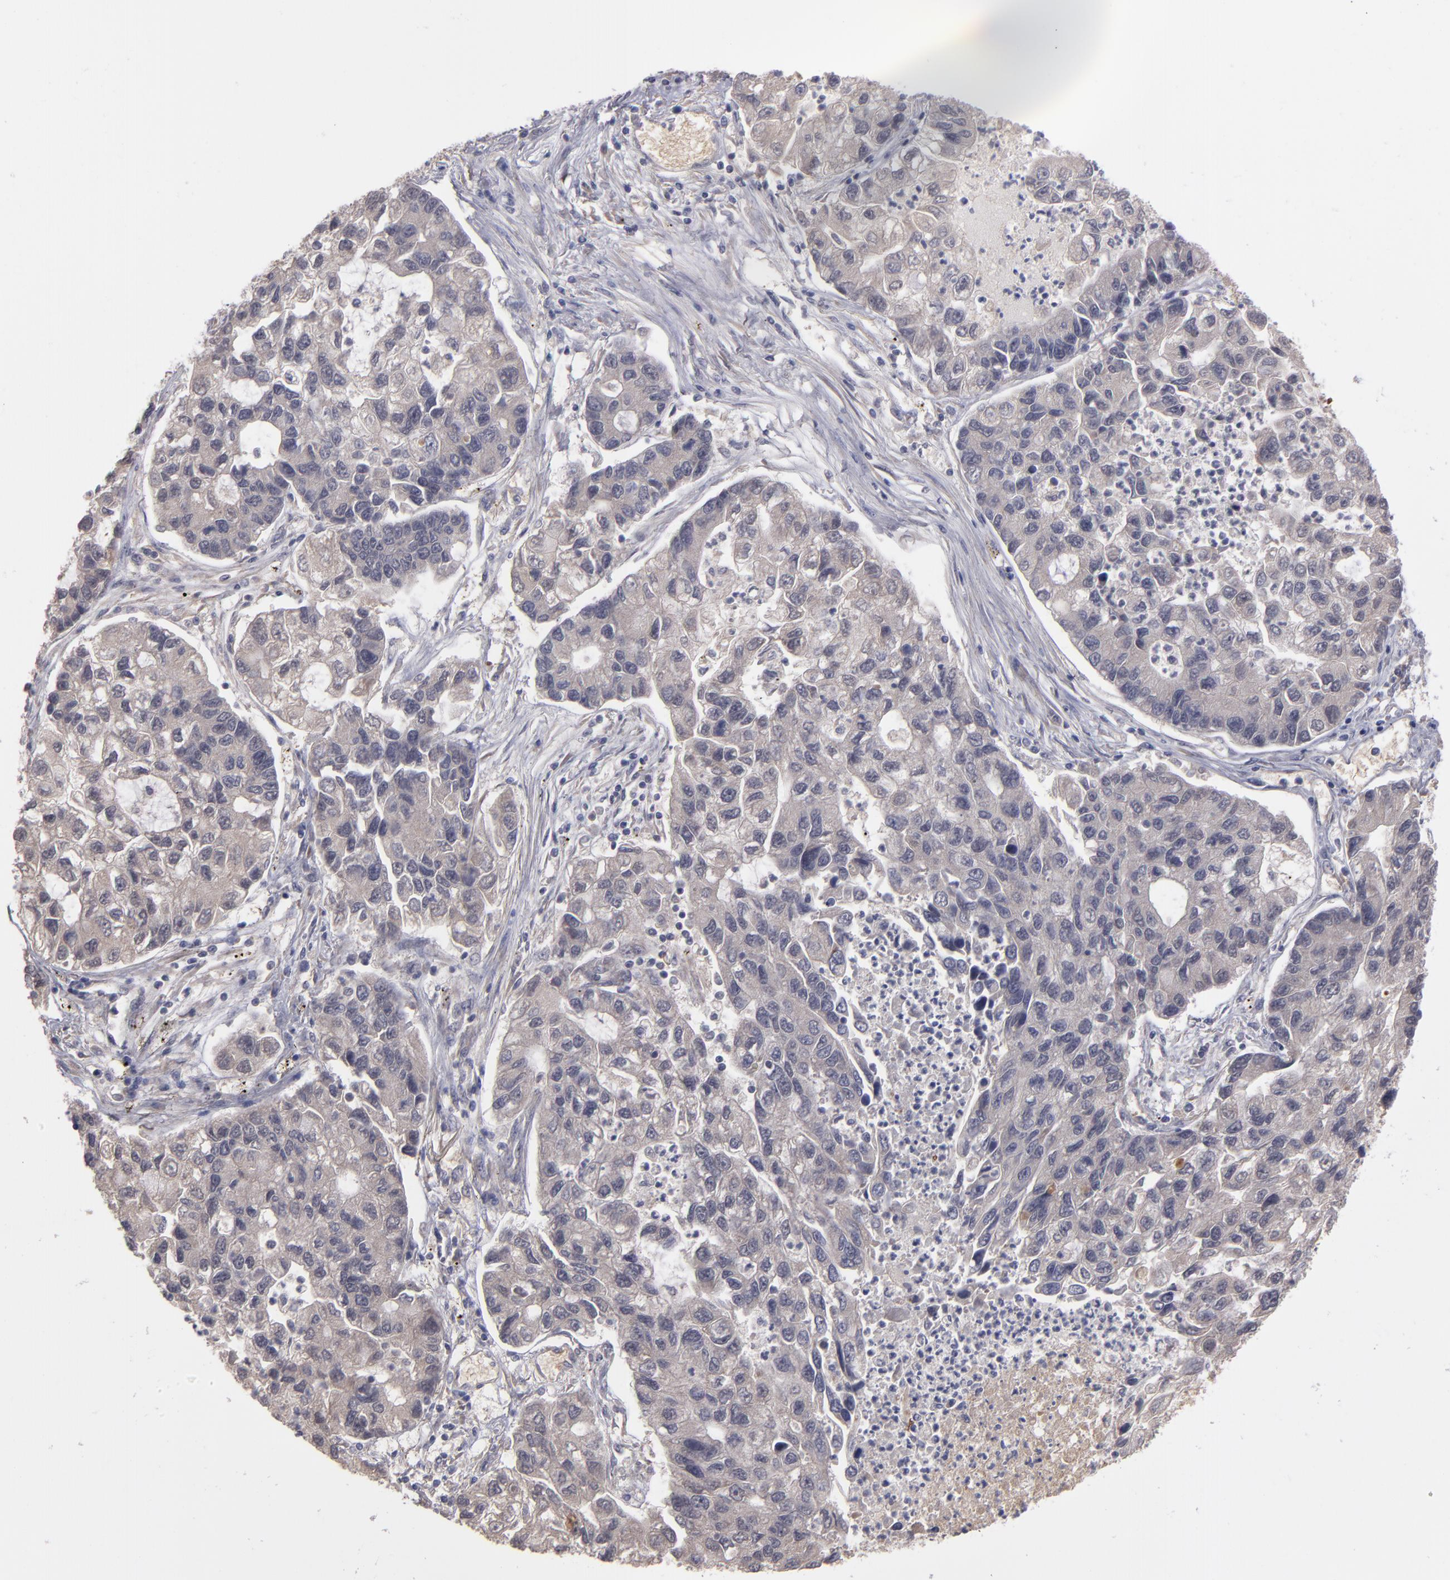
{"staining": {"intensity": "weak", "quantity": "25%-75%", "location": "cytoplasmic/membranous"}, "tissue": "lung cancer", "cell_type": "Tumor cells", "image_type": "cancer", "snomed": [{"axis": "morphology", "description": "Adenocarcinoma, NOS"}, {"axis": "topography", "description": "Lung"}], "caption": "Weak cytoplasmic/membranous protein expression is appreciated in approximately 25%-75% of tumor cells in lung cancer (adenocarcinoma).", "gene": "ITIH4", "patient": {"sex": "female", "age": 51}}